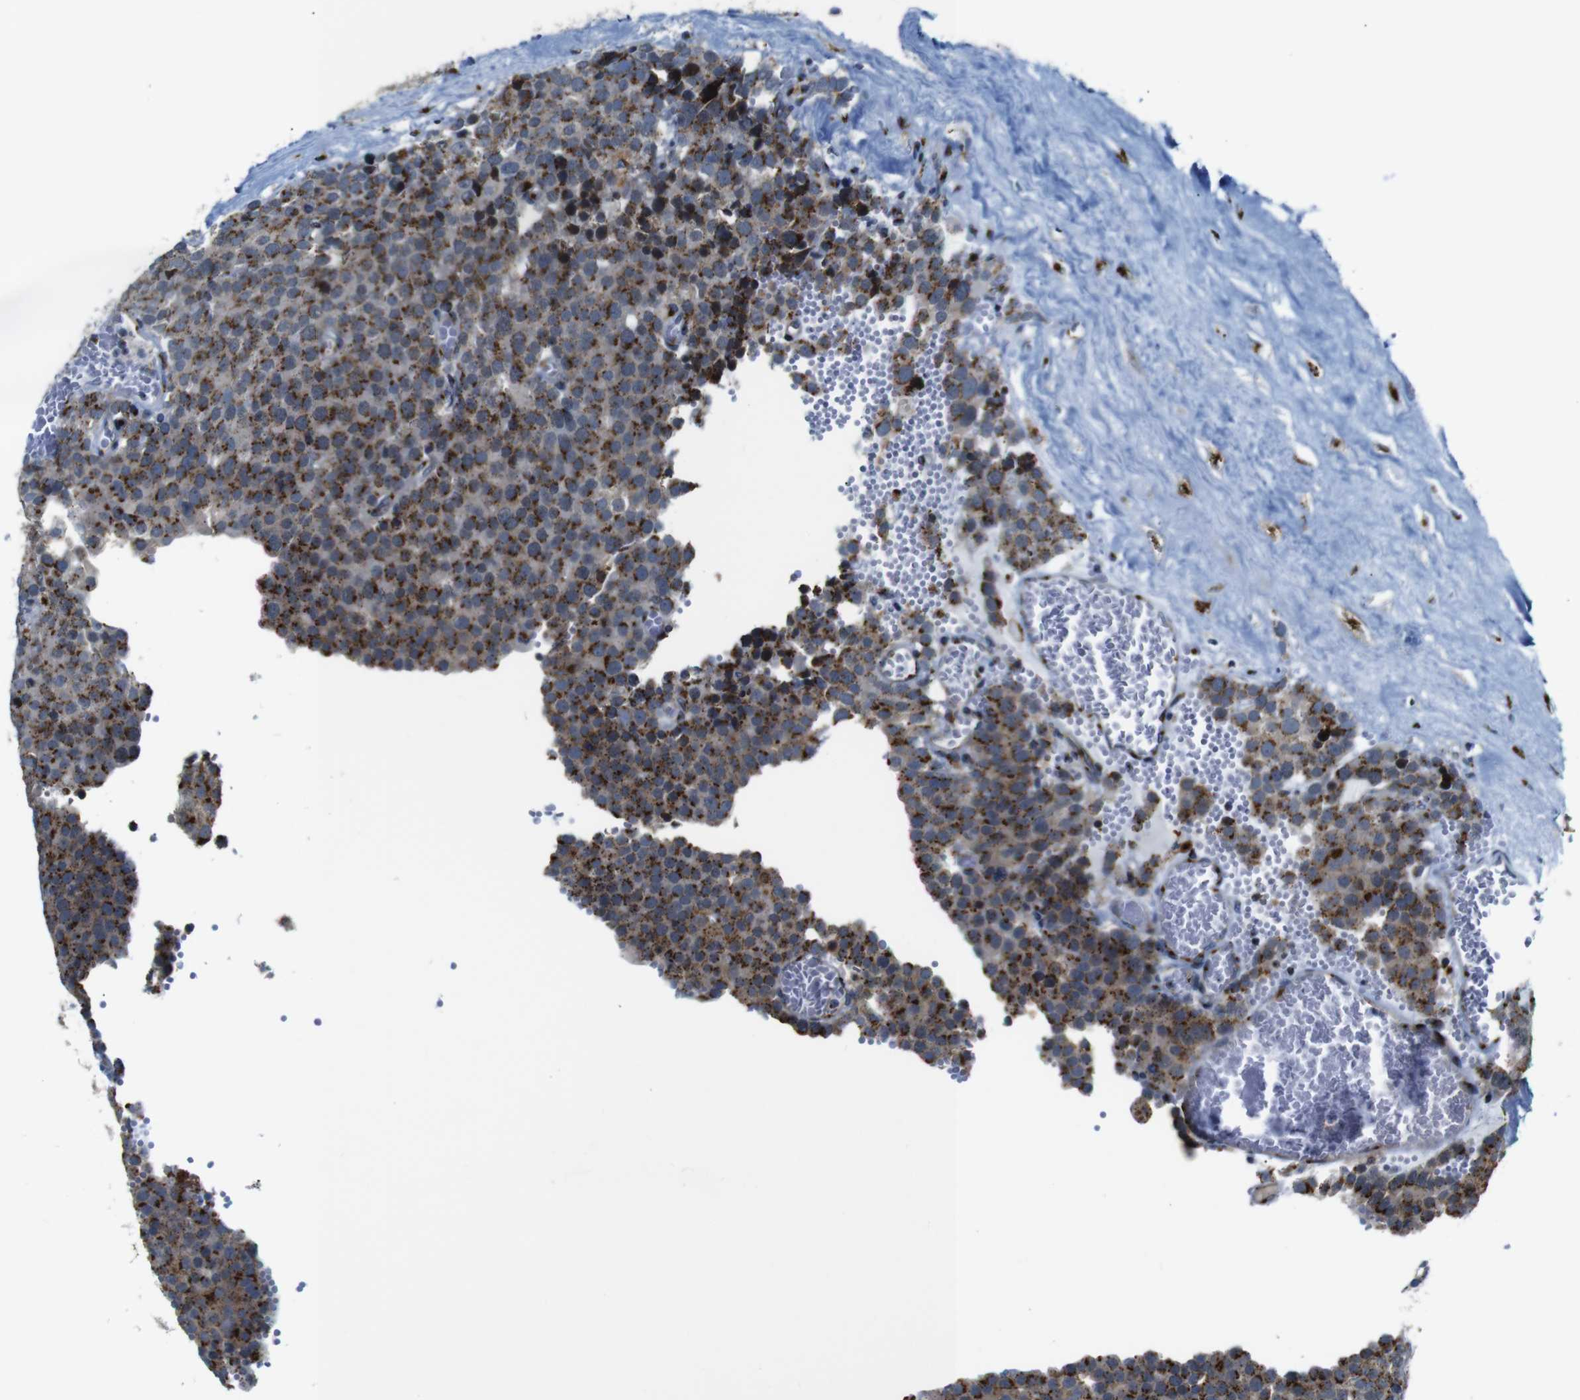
{"staining": {"intensity": "moderate", "quantity": ">75%", "location": "cytoplasmic/membranous"}, "tissue": "testis cancer", "cell_type": "Tumor cells", "image_type": "cancer", "snomed": [{"axis": "morphology", "description": "Normal tissue, NOS"}, {"axis": "morphology", "description": "Seminoma, NOS"}, {"axis": "topography", "description": "Testis"}], "caption": "Immunohistochemistry of human testis cancer exhibits medium levels of moderate cytoplasmic/membranous staining in approximately >75% of tumor cells. (DAB (3,3'-diaminobenzidine) = brown stain, brightfield microscopy at high magnification).", "gene": "TGOLN2", "patient": {"sex": "male", "age": 71}}